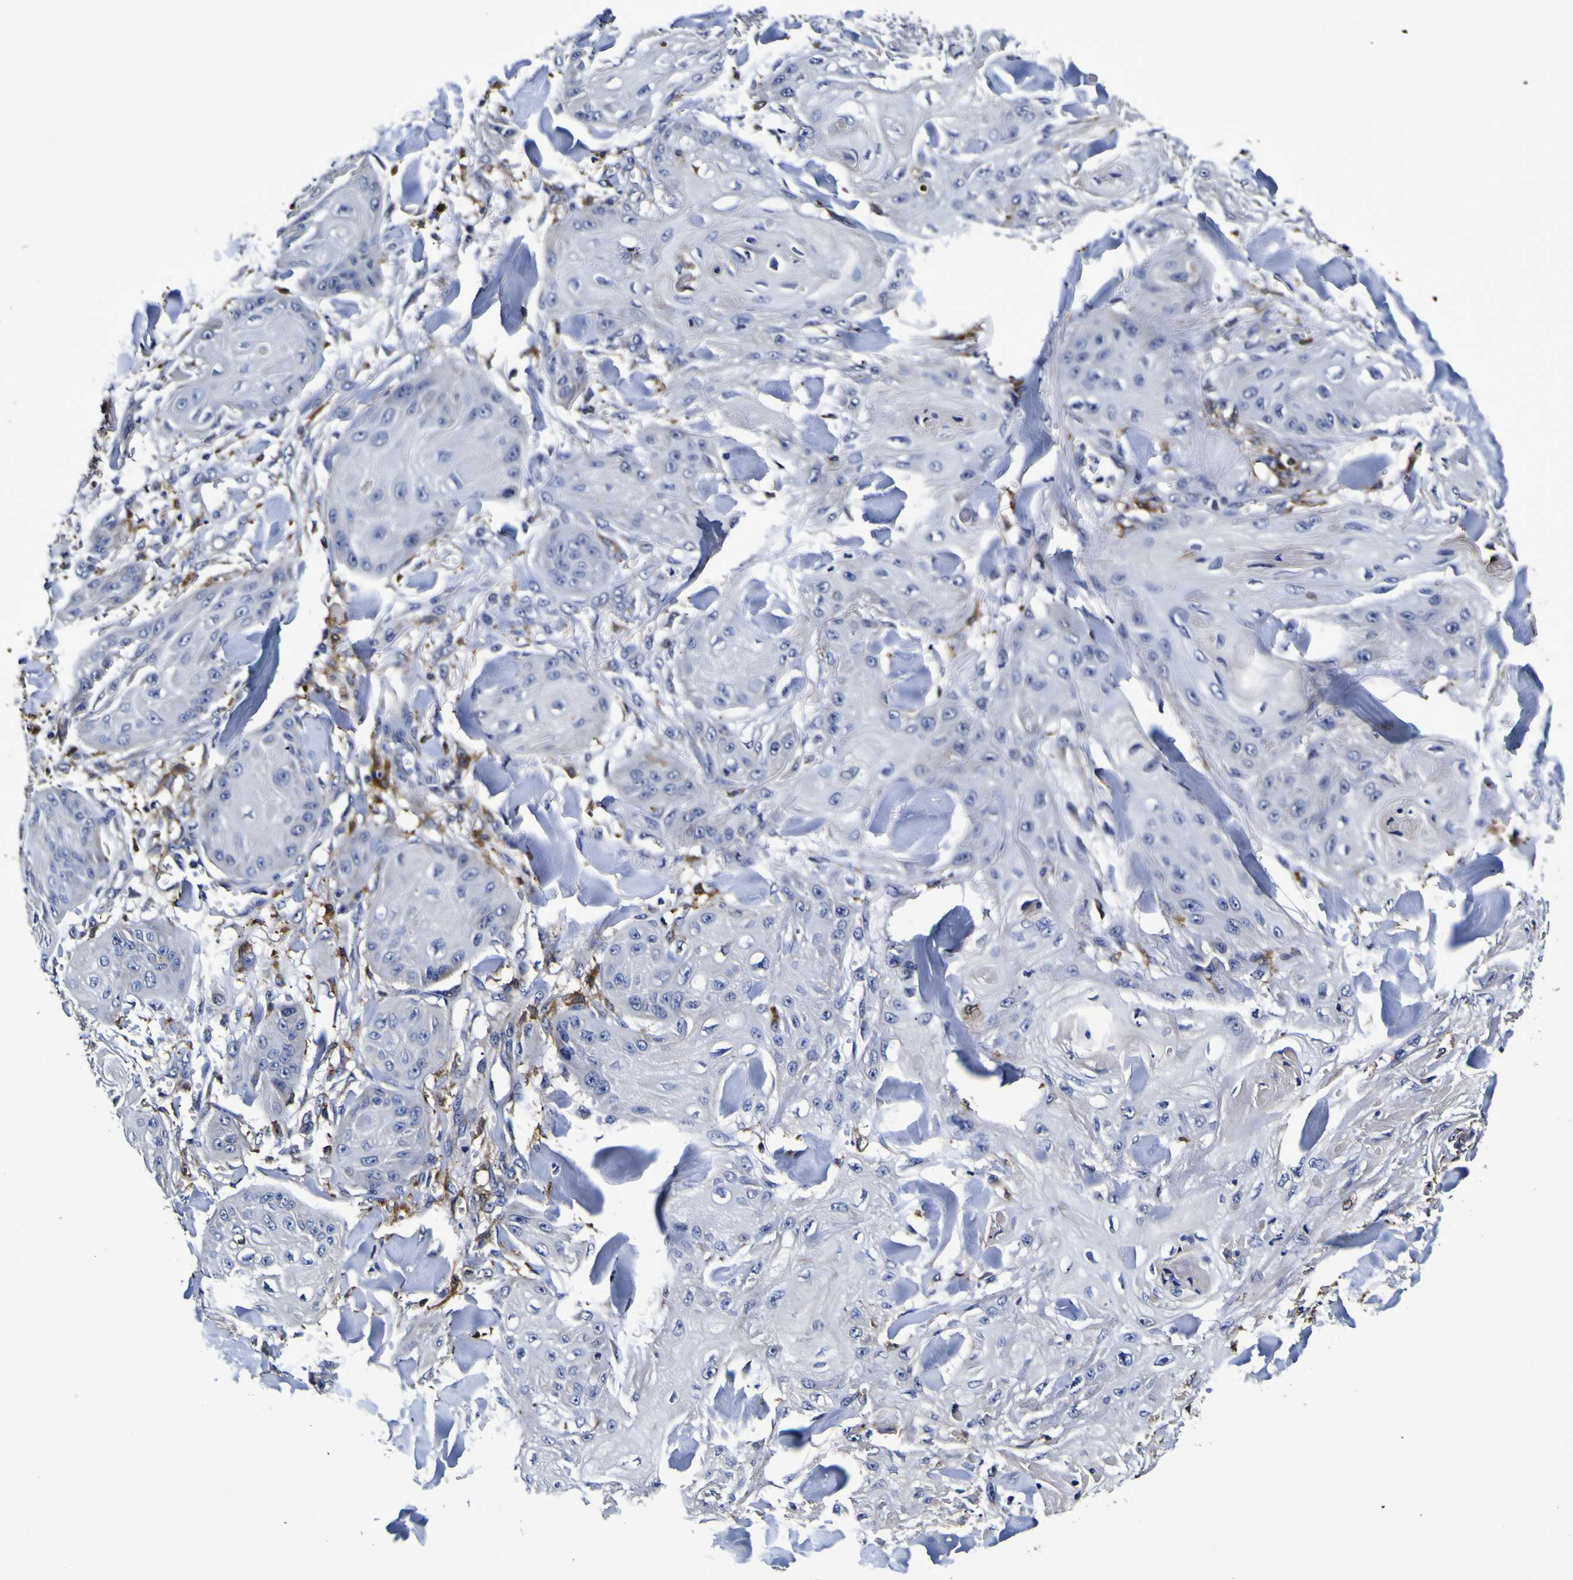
{"staining": {"intensity": "negative", "quantity": "none", "location": "none"}, "tissue": "skin cancer", "cell_type": "Tumor cells", "image_type": "cancer", "snomed": [{"axis": "morphology", "description": "Squamous cell carcinoma, NOS"}, {"axis": "topography", "description": "Skin"}], "caption": "This histopathology image is of skin cancer stained with immunohistochemistry to label a protein in brown with the nuclei are counter-stained blue. There is no positivity in tumor cells. The staining is performed using DAB (3,3'-diaminobenzidine) brown chromogen with nuclei counter-stained in using hematoxylin.", "gene": "GPX1", "patient": {"sex": "male", "age": 74}}